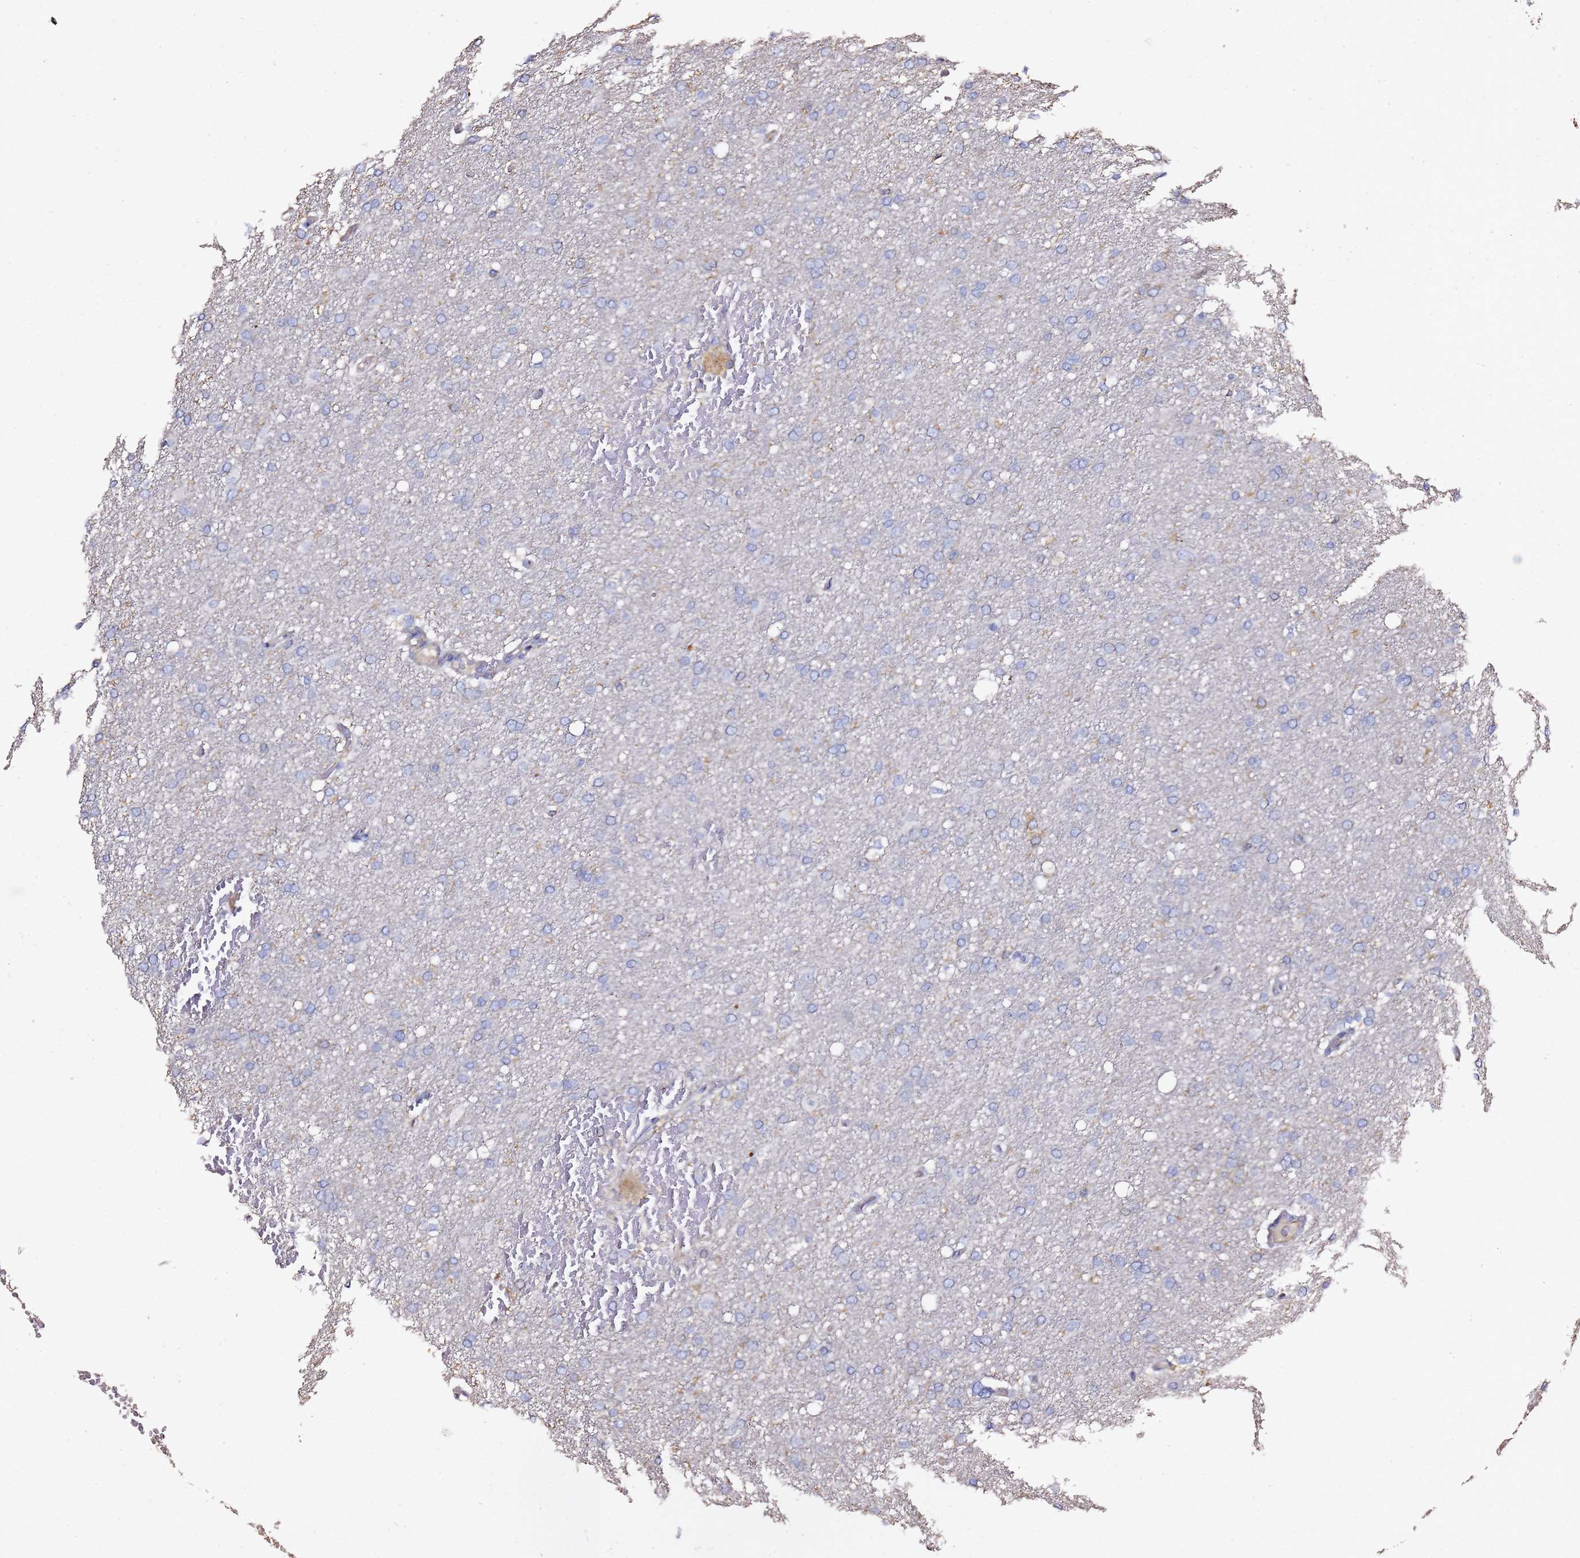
{"staining": {"intensity": "negative", "quantity": "none", "location": "none"}, "tissue": "glioma", "cell_type": "Tumor cells", "image_type": "cancer", "snomed": [{"axis": "morphology", "description": "Glioma, malignant, High grade"}, {"axis": "topography", "description": "Cerebral cortex"}], "caption": "Glioma stained for a protein using immunohistochemistry (IHC) shows no staining tumor cells.", "gene": "ZFP36L2", "patient": {"sex": "female", "age": 36}}